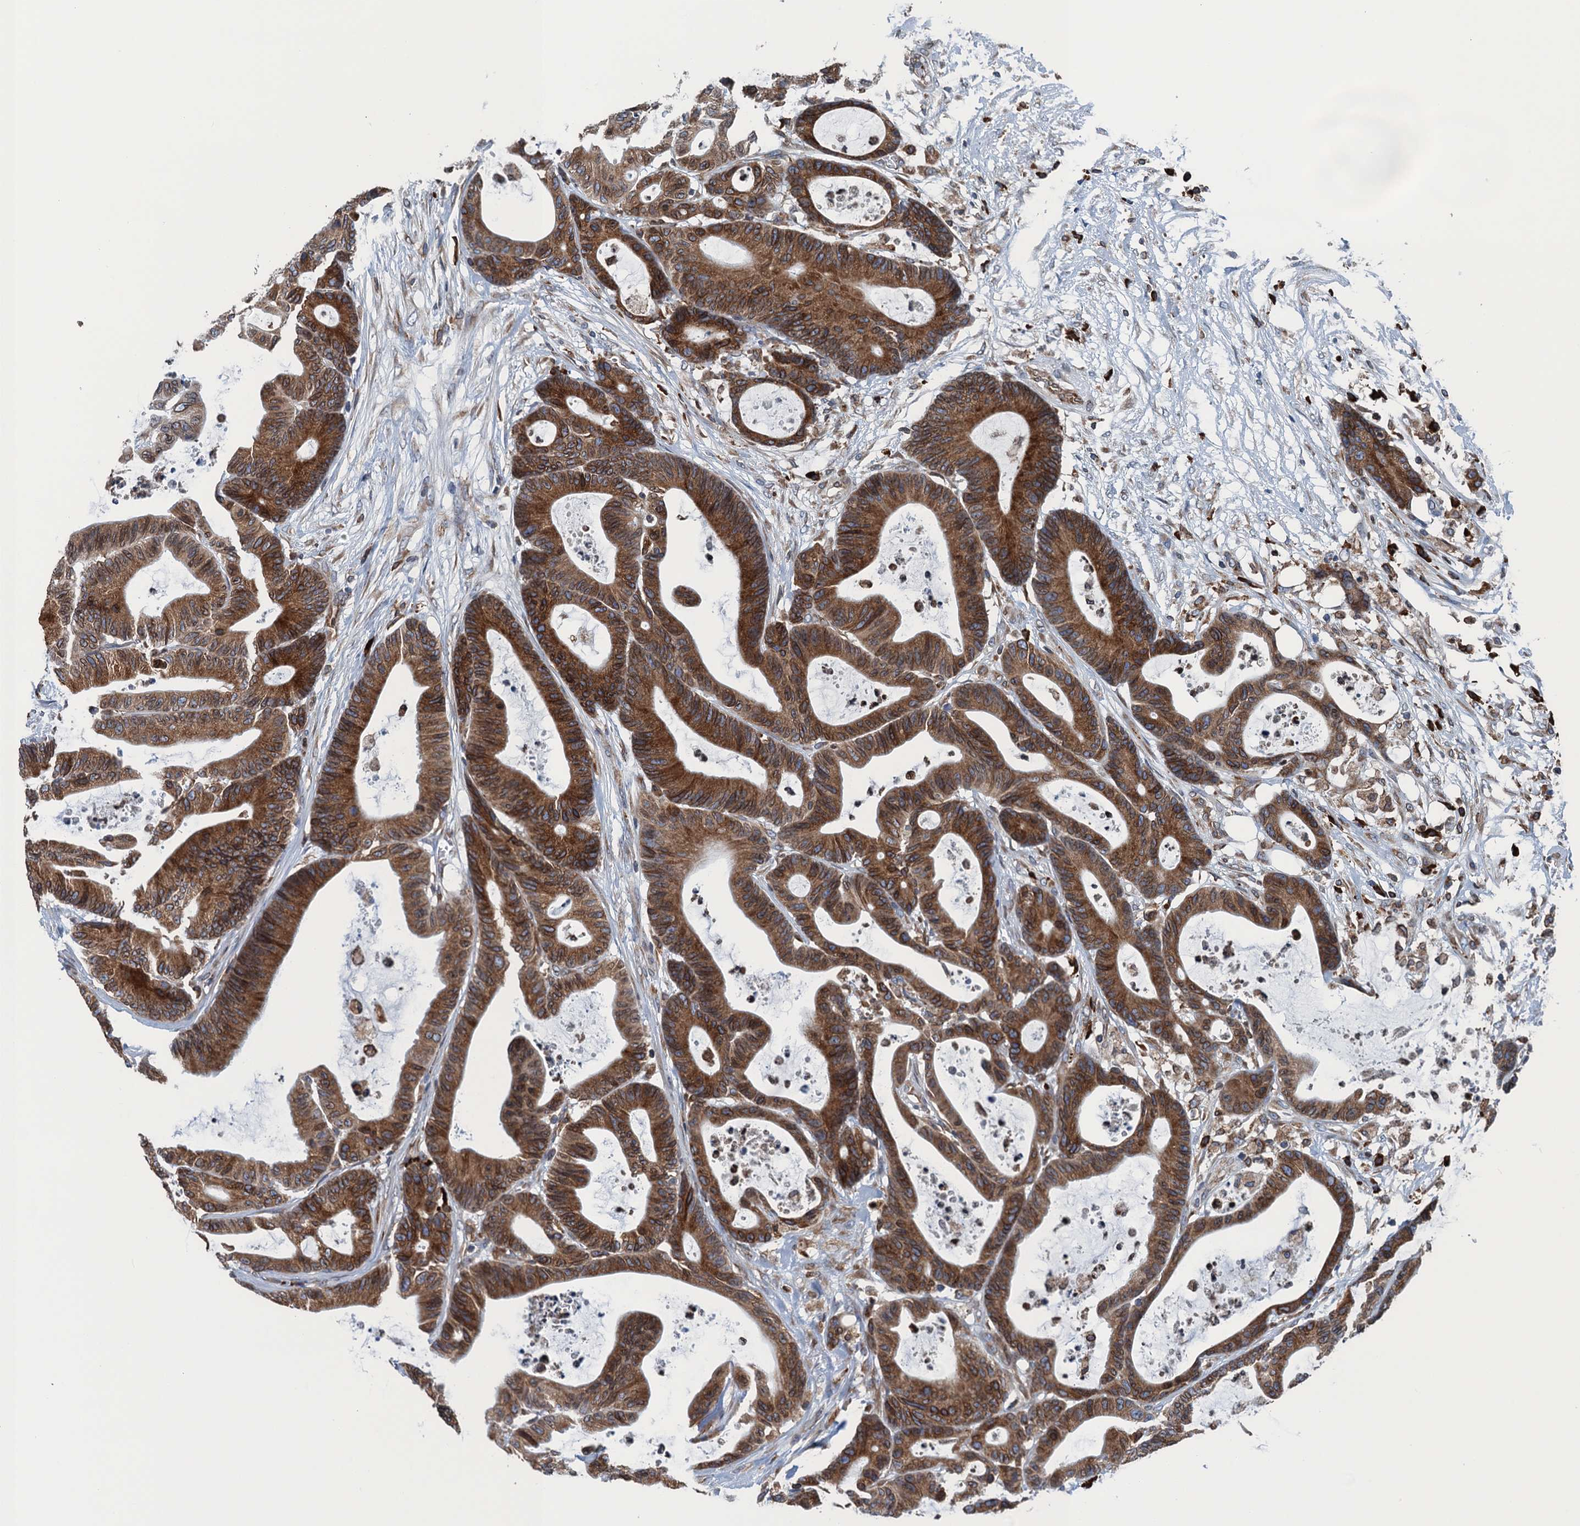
{"staining": {"intensity": "moderate", "quantity": ">75%", "location": "cytoplasmic/membranous"}, "tissue": "colorectal cancer", "cell_type": "Tumor cells", "image_type": "cancer", "snomed": [{"axis": "morphology", "description": "Adenocarcinoma, NOS"}, {"axis": "topography", "description": "Colon"}], "caption": "Human colorectal adenocarcinoma stained with a brown dye exhibits moderate cytoplasmic/membranous positive staining in about >75% of tumor cells.", "gene": "TMEM205", "patient": {"sex": "female", "age": 84}}